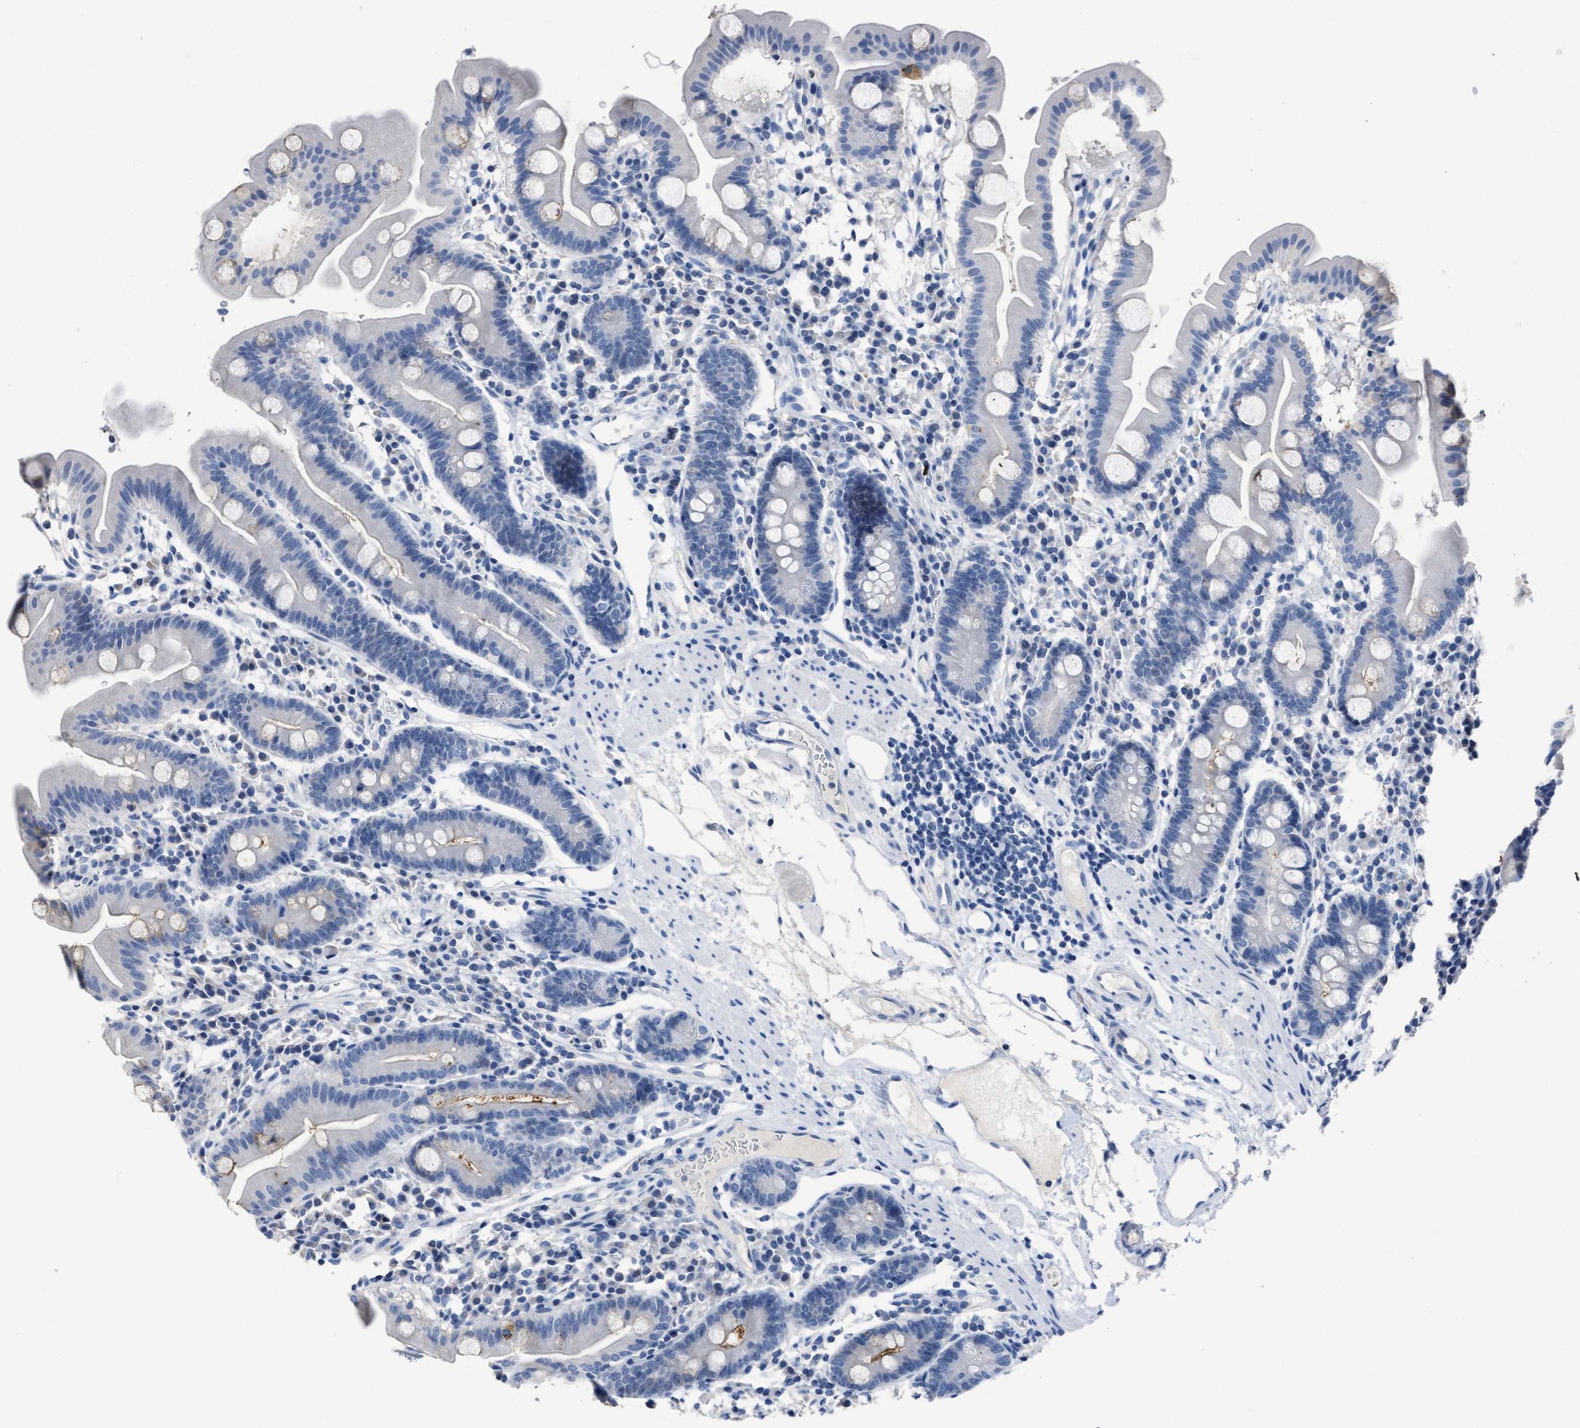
{"staining": {"intensity": "negative", "quantity": "none", "location": "none"}, "tissue": "duodenum", "cell_type": "Glandular cells", "image_type": "normal", "snomed": [{"axis": "morphology", "description": "Normal tissue, NOS"}, {"axis": "topography", "description": "Duodenum"}], "caption": "The photomicrograph shows no staining of glandular cells in unremarkable duodenum.", "gene": "CEACAM5", "patient": {"sex": "male", "age": 50}}